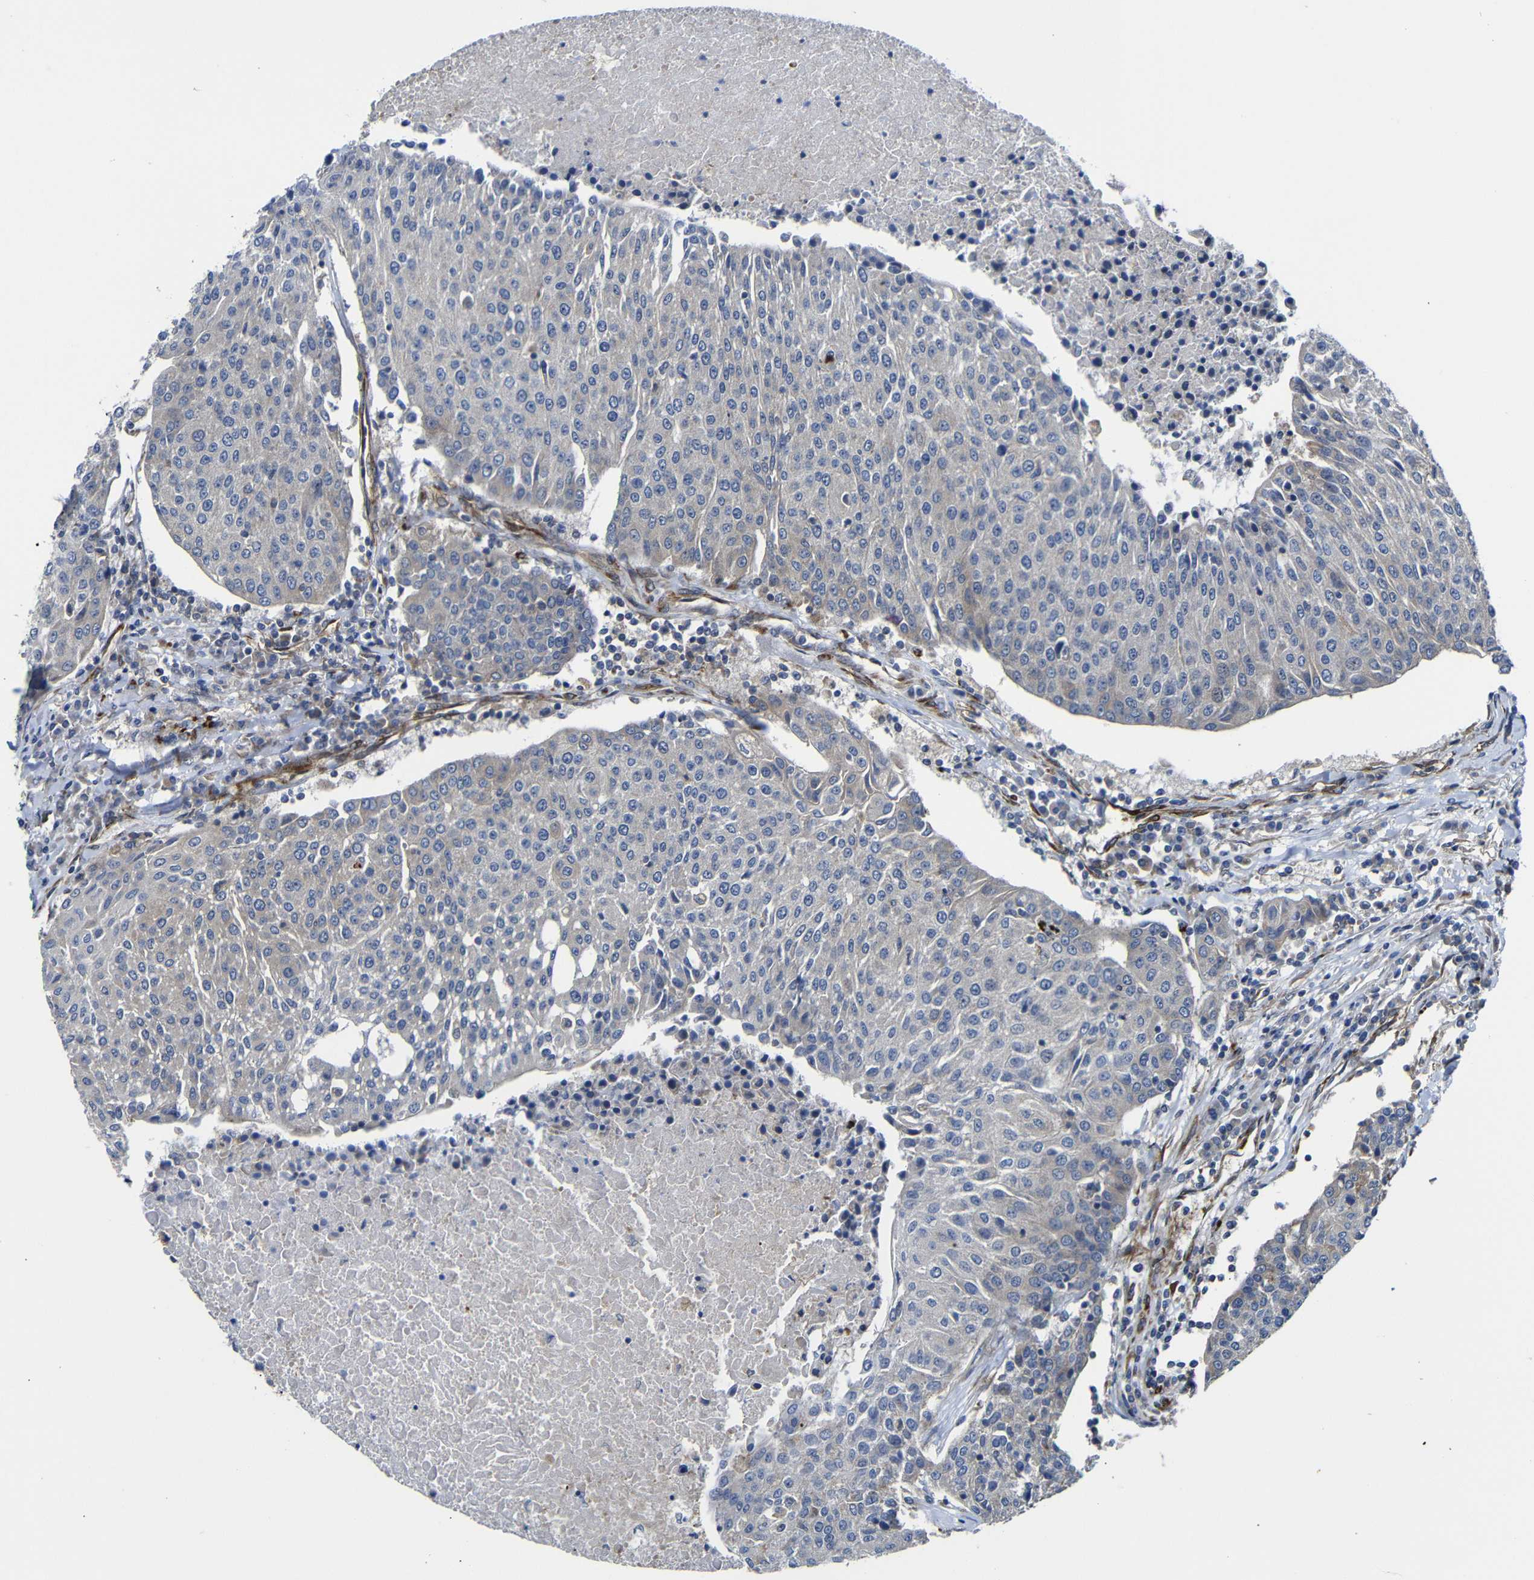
{"staining": {"intensity": "weak", "quantity": "25%-75%", "location": "cytoplasmic/membranous"}, "tissue": "urothelial cancer", "cell_type": "Tumor cells", "image_type": "cancer", "snomed": [{"axis": "morphology", "description": "Urothelial carcinoma, High grade"}, {"axis": "topography", "description": "Urinary bladder"}], "caption": "Immunohistochemical staining of human urothelial cancer displays weak cytoplasmic/membranous protein expression in approximately 25%-75% of tumor cells.", "gene": "PARP14", "patient": {"sex": "female", "age": 85}}